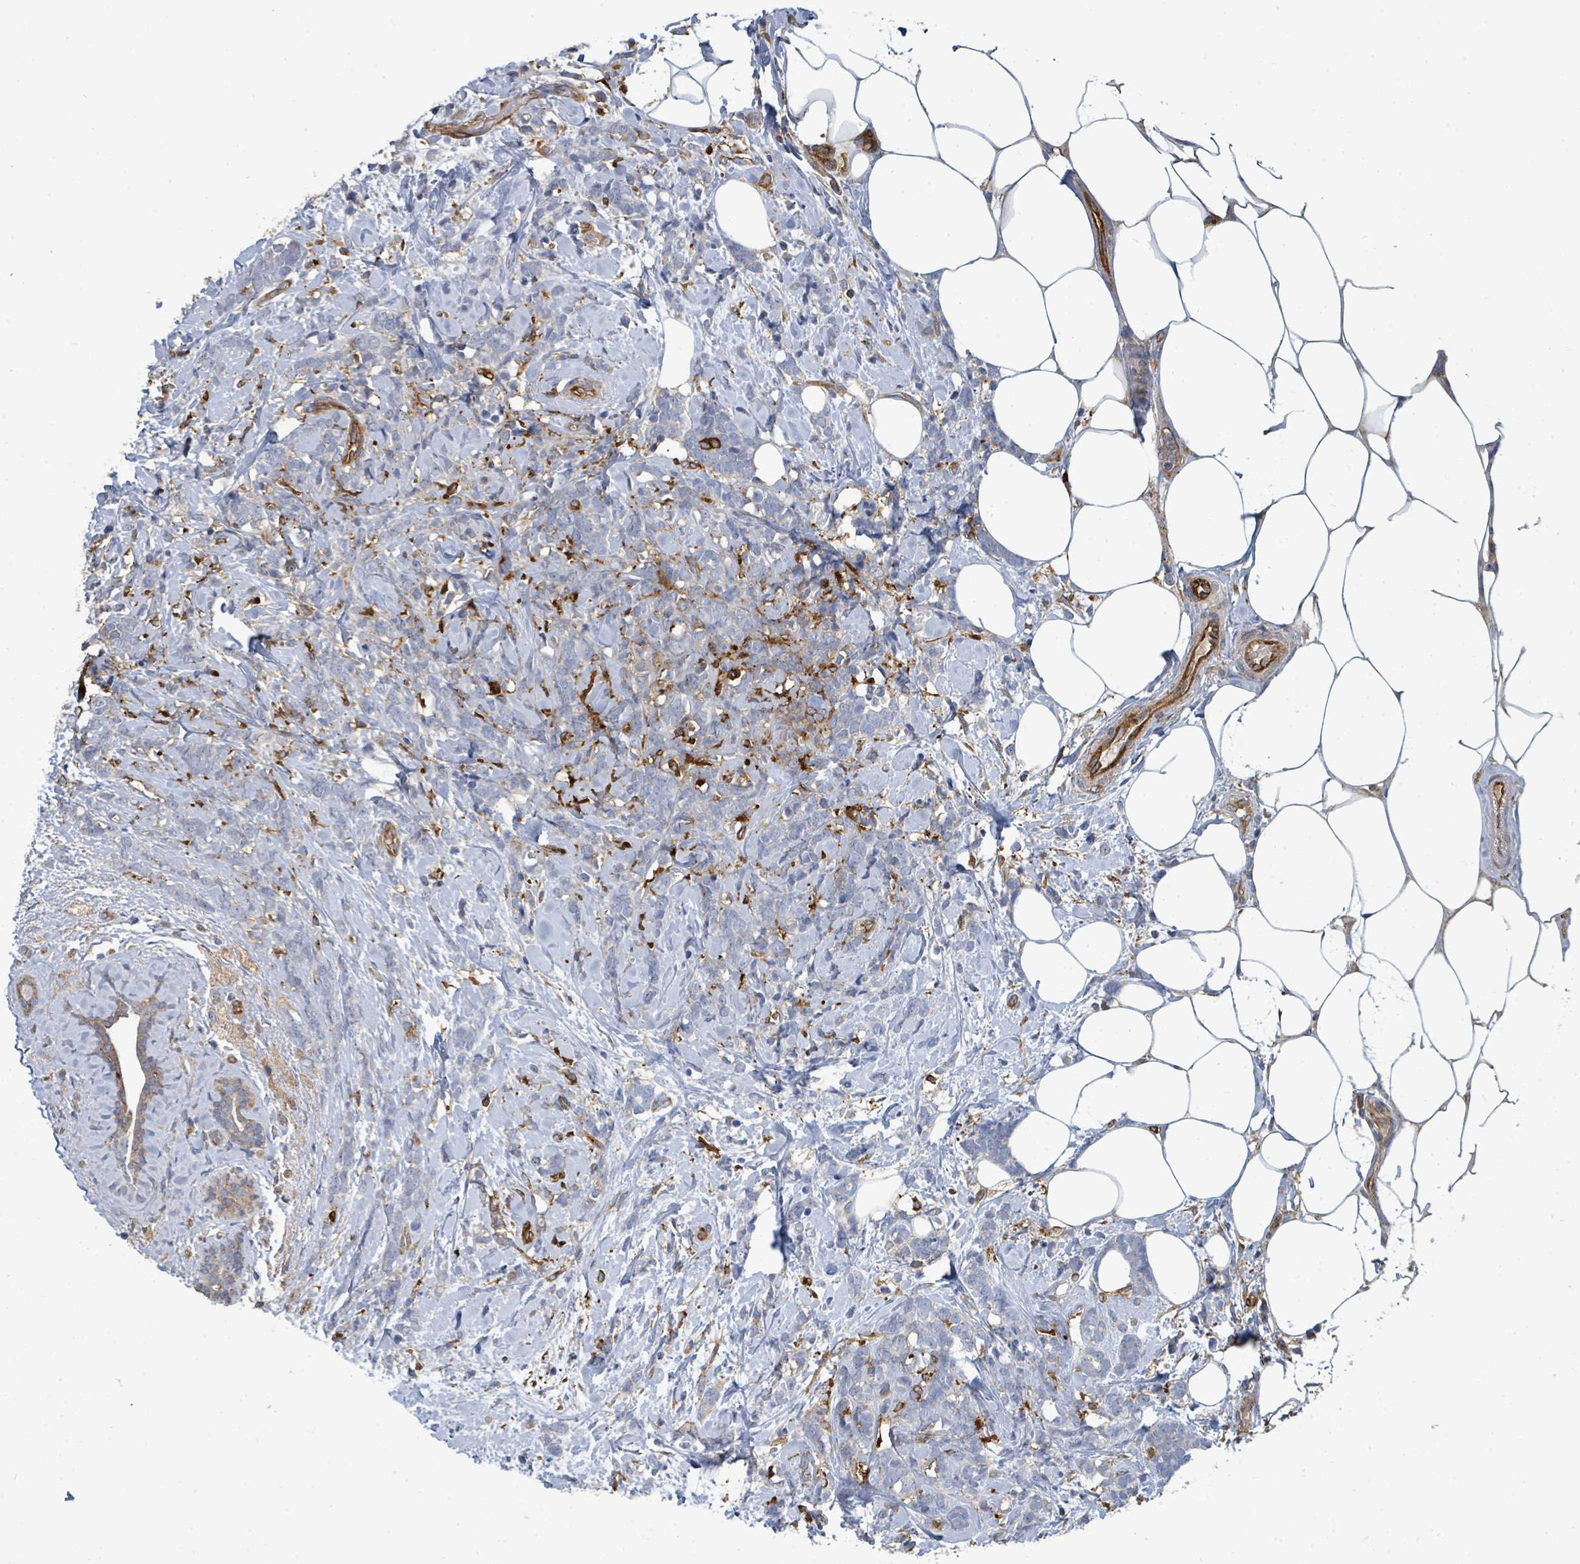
{"staining": {"intensity": "negative", "quantity": "none", "location": "none"}, "tissue": "breast cancer", "cell_type": "Tumor cells", "image_type": "cancer", "snomed": [{"axis": "morphology", "description": "Lobular carcinoma"}, {"axis": "topography", "description": "Breast"}], "caption": "Protein analysis of breast cancer exhibits no significant expression in tumor cells. (DAB immunohistochemistry (IHC) with hematoxylin counter stain).", "gene": "IFIT1", "patient": {"sex": "female", "age": 58}}